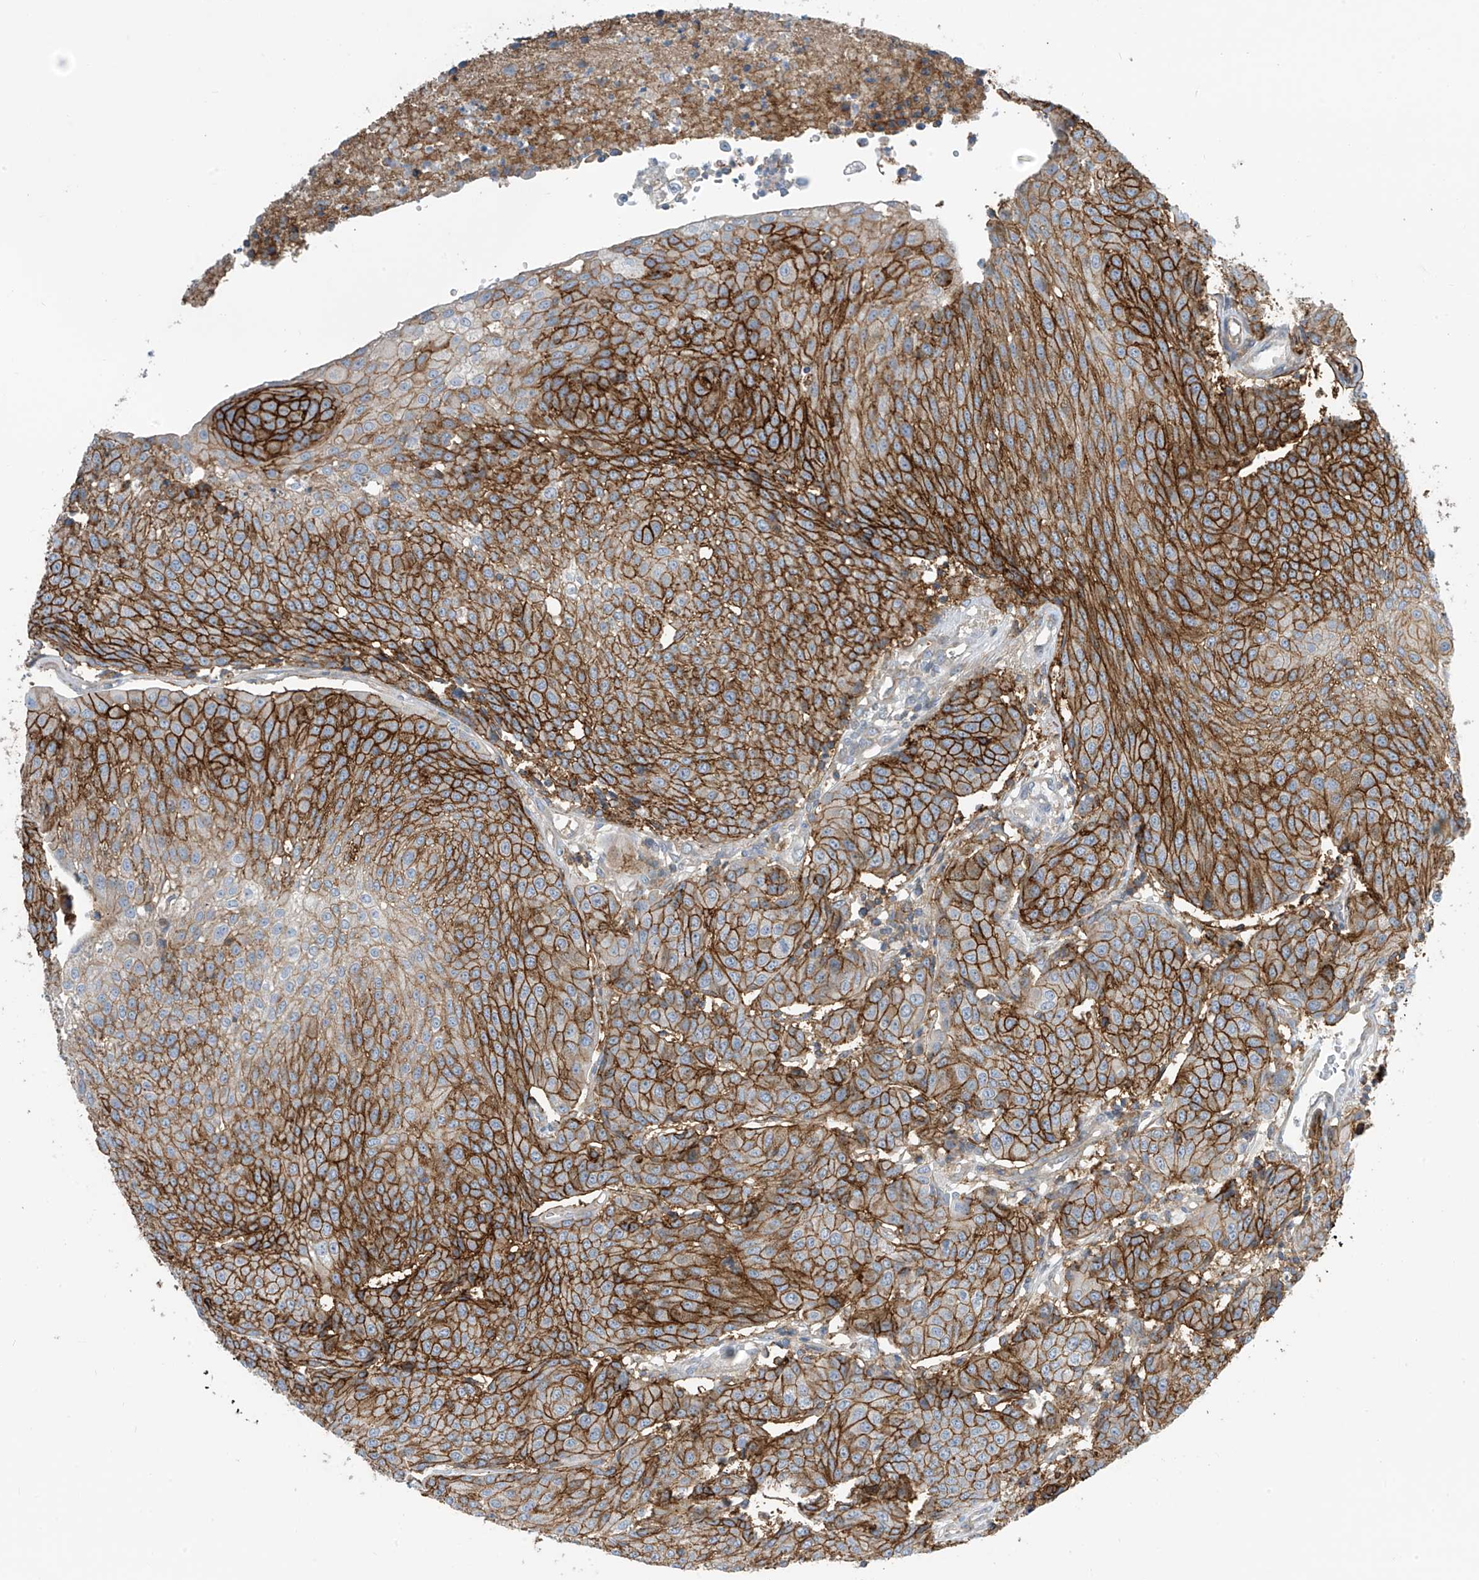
{"staining": {"intensity": "strong", "quantity": ">75%", "location": "cytoplasmic/membranous"}, "tissue": "urothelial cancer", "cell_type": "Tumor cells", "image_type": "cancer", "snomed": [{"axis": "morphology", "description": "Urothelial carcinoma, High grade"}, {"axis": "topography", "description": "Urinary bladder"}], "caption": "Strong cytoplasmic/membranous protein positivity is present in approximately >75% of tumor cells in urothelial cancer. (IHC, brightfield microscopy, high magnification).", "gene": "SLC1A5", "patient": {"sex": "female", "age": 85}}